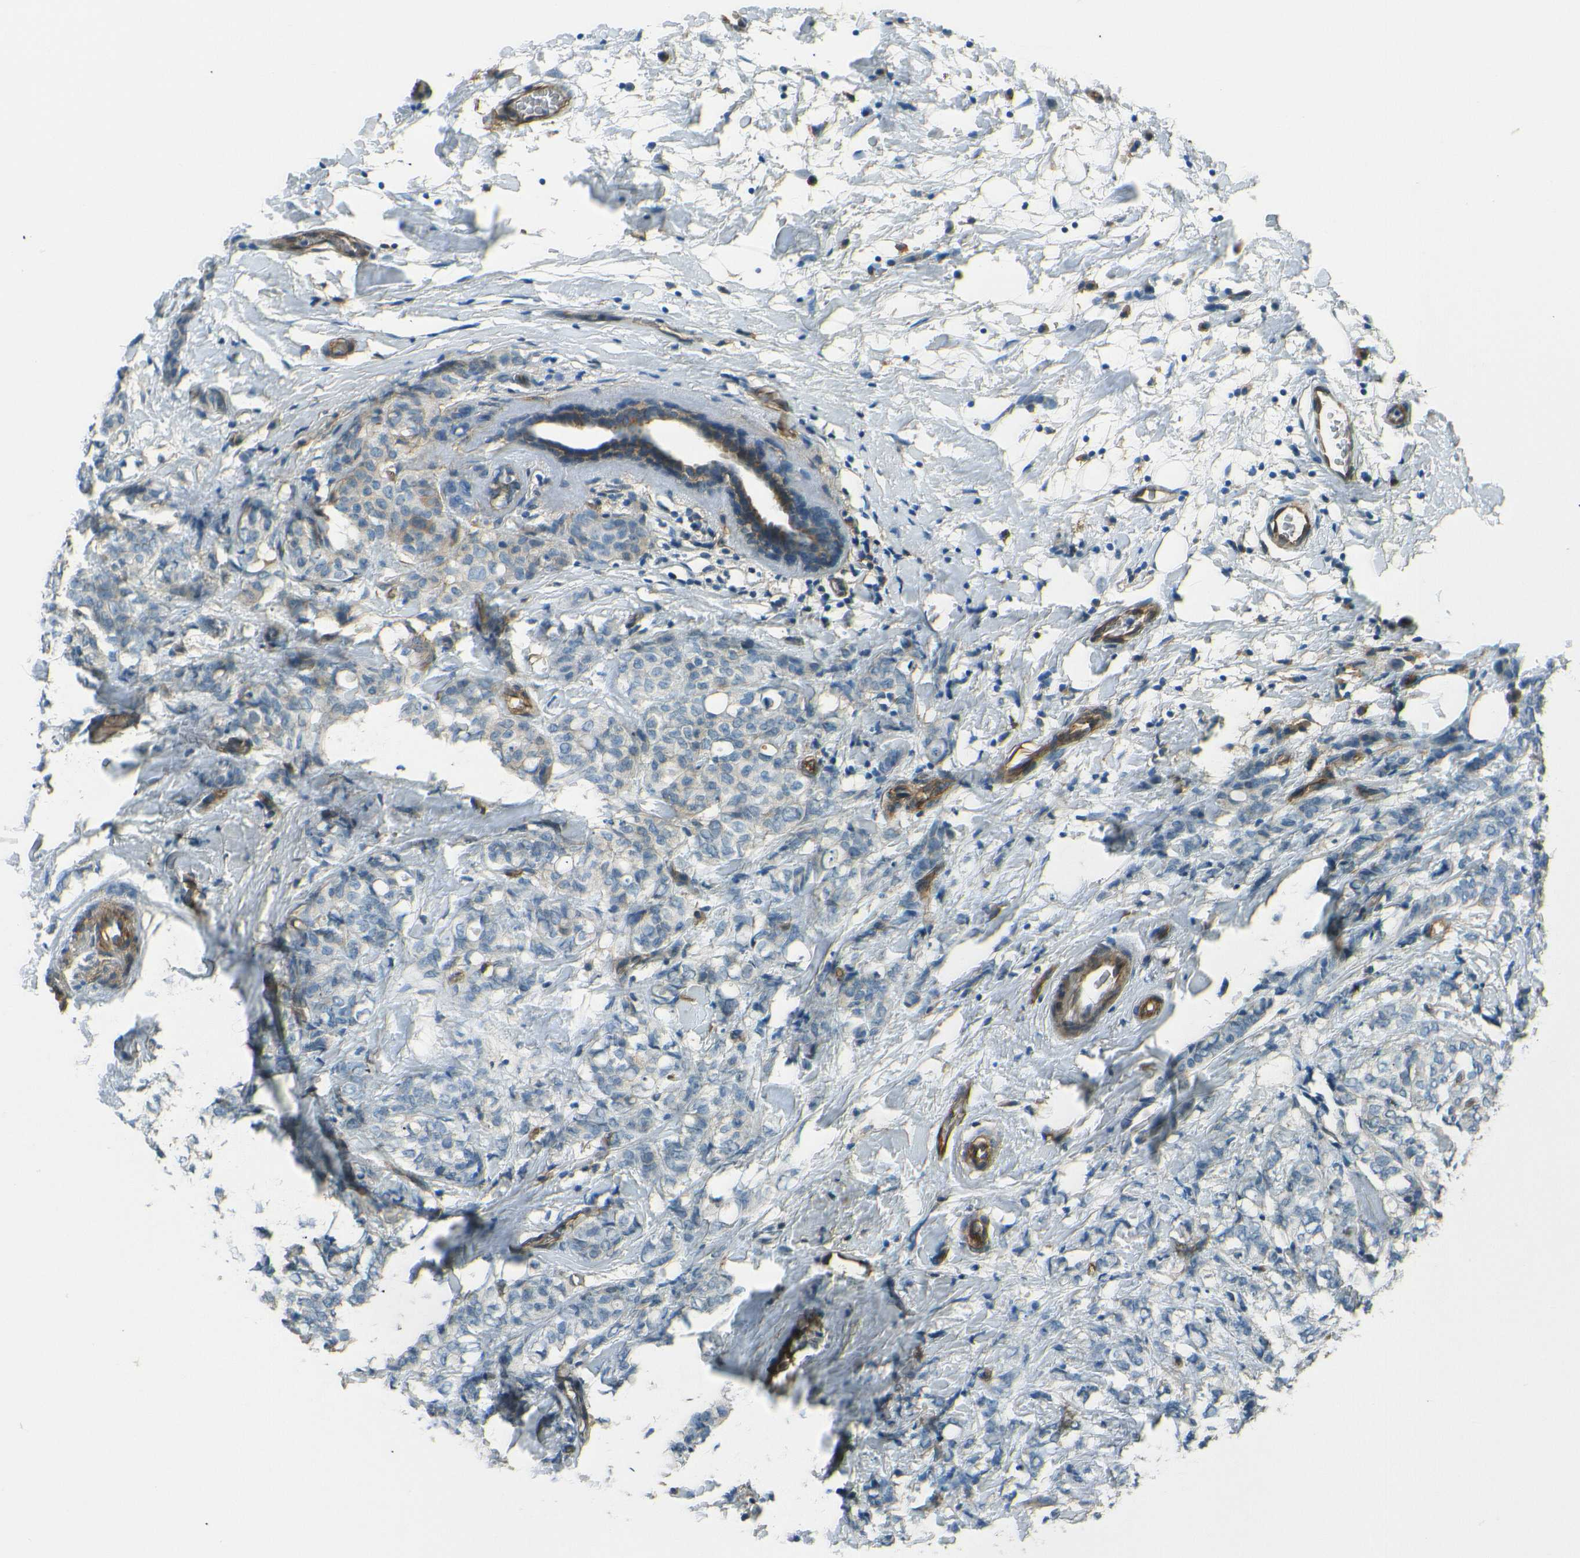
{"staining": {"intensity": "negative", "quantity": "none", "location": "none"}, "tissue": "breast cancer", "cell_type": "Tumor cells", "image_type": "cancer", "snomed": [{"axis": "morphology", "description": "Lobular carcinoma"}, {"axis": "topography", "description": "Breast"}], "caption": "Micrograph shows no protein staining in tumor cells of breast lobular carcinoma tissue. Nuclei are stained in blue.", "gene": "ENTPD1", "patient": {"sex": "female", "age": 60}}